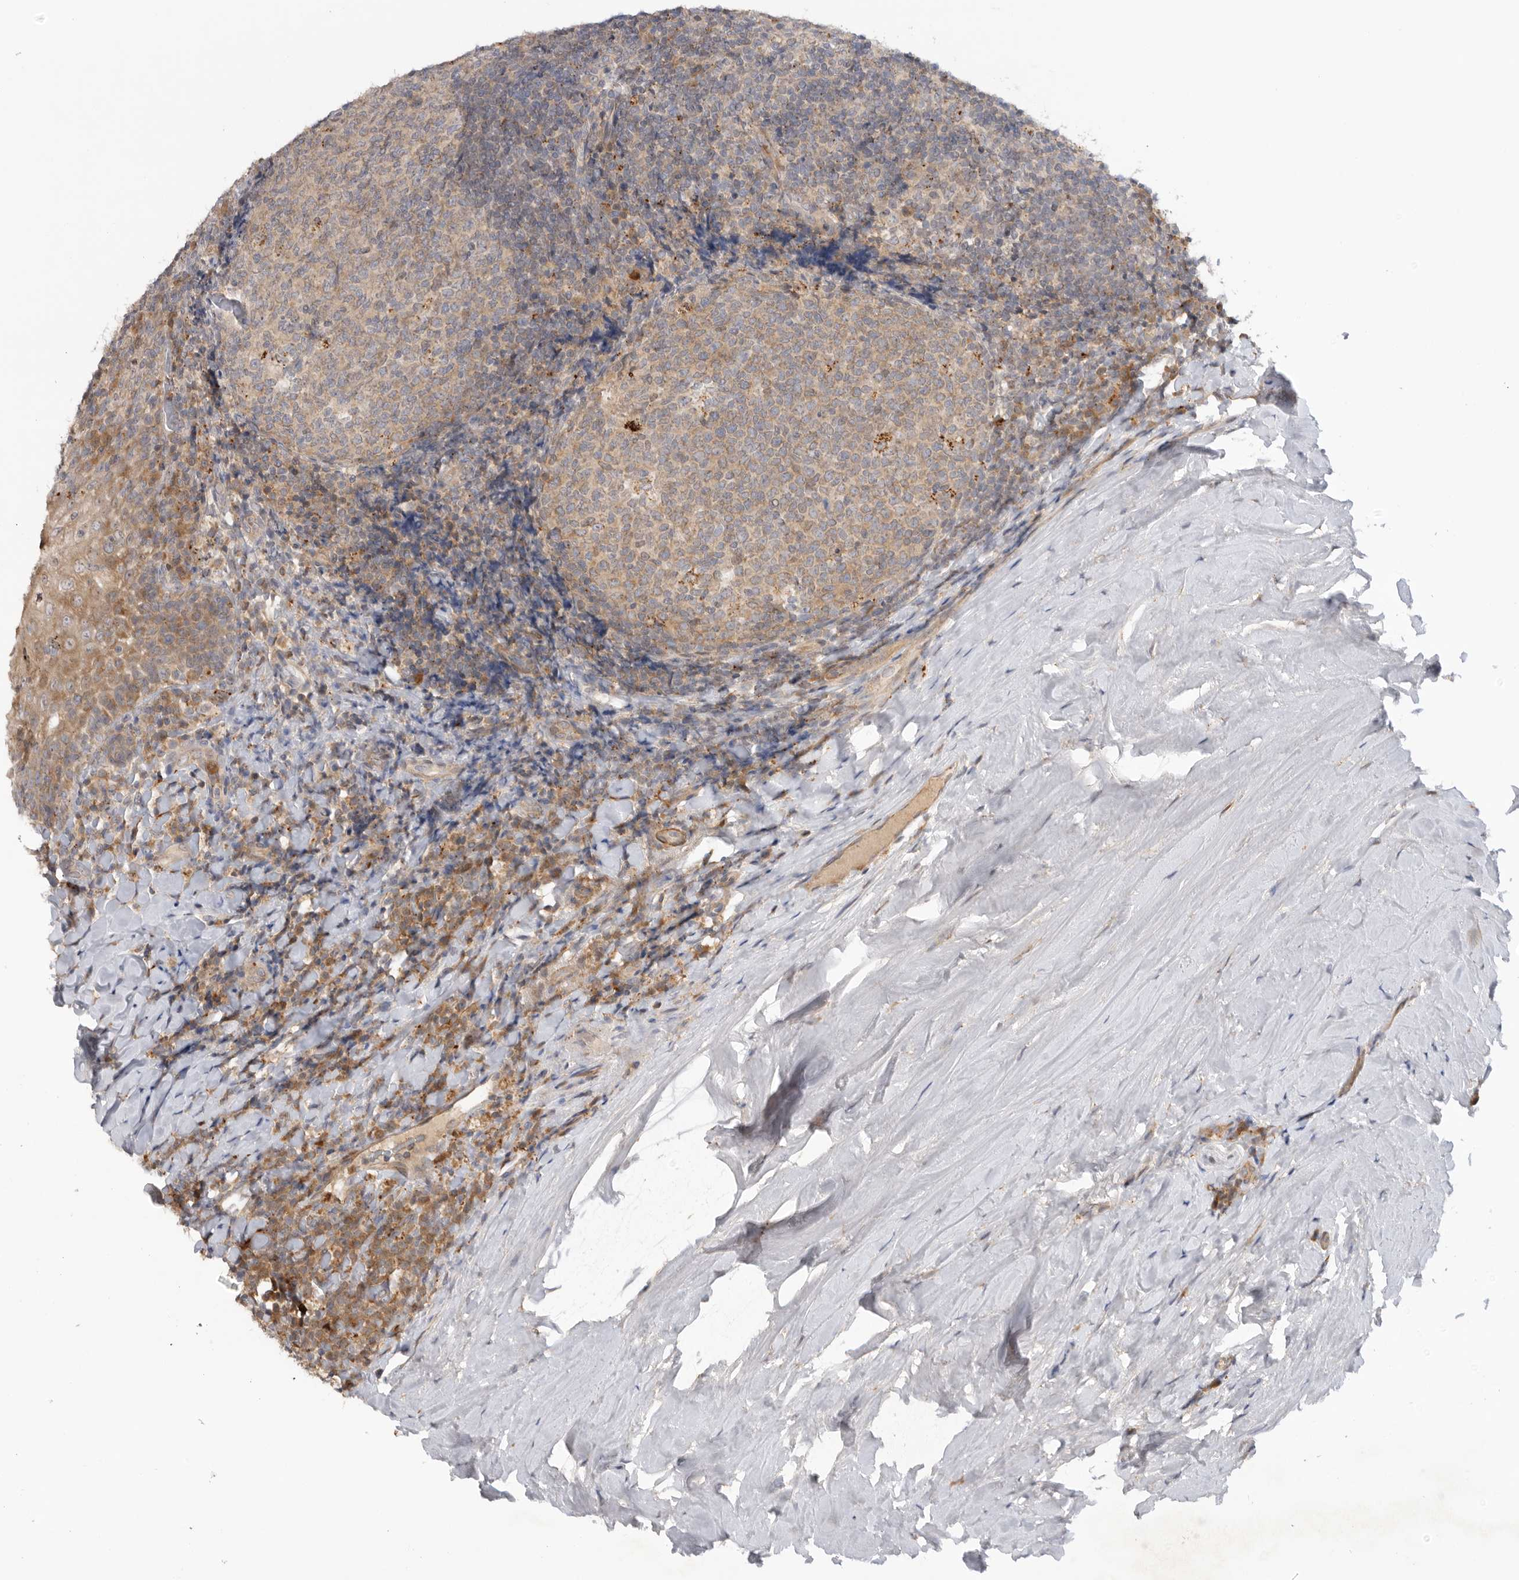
{"staining": {"intensity": "weak", "quantity": "25%-75%", "location": "cytoplasmic/membranous"}, "tissue": "tonsil", "cell_type": "Germinal center cells", "image_type": "normal", "snomed": [{"axis": "morphology", "description": "Normal tissue, NOS"}, {"axis": "topography", "description": "Tonsil"}], "caption": "Immunohistochemistry staining of unremarkable tonsil, which shows low levels of weak cytoplasmic/membranous expression in about 25%-75% of germinal center cells indicating weak cytoplasmic/membranous protein positivity. The staining was performed using DAB (brown) for protein detection and nuclei were counterstained in hematoxylin (blue).", "gene": "GNE", "patient": {"sex": "male", "age": 37}}